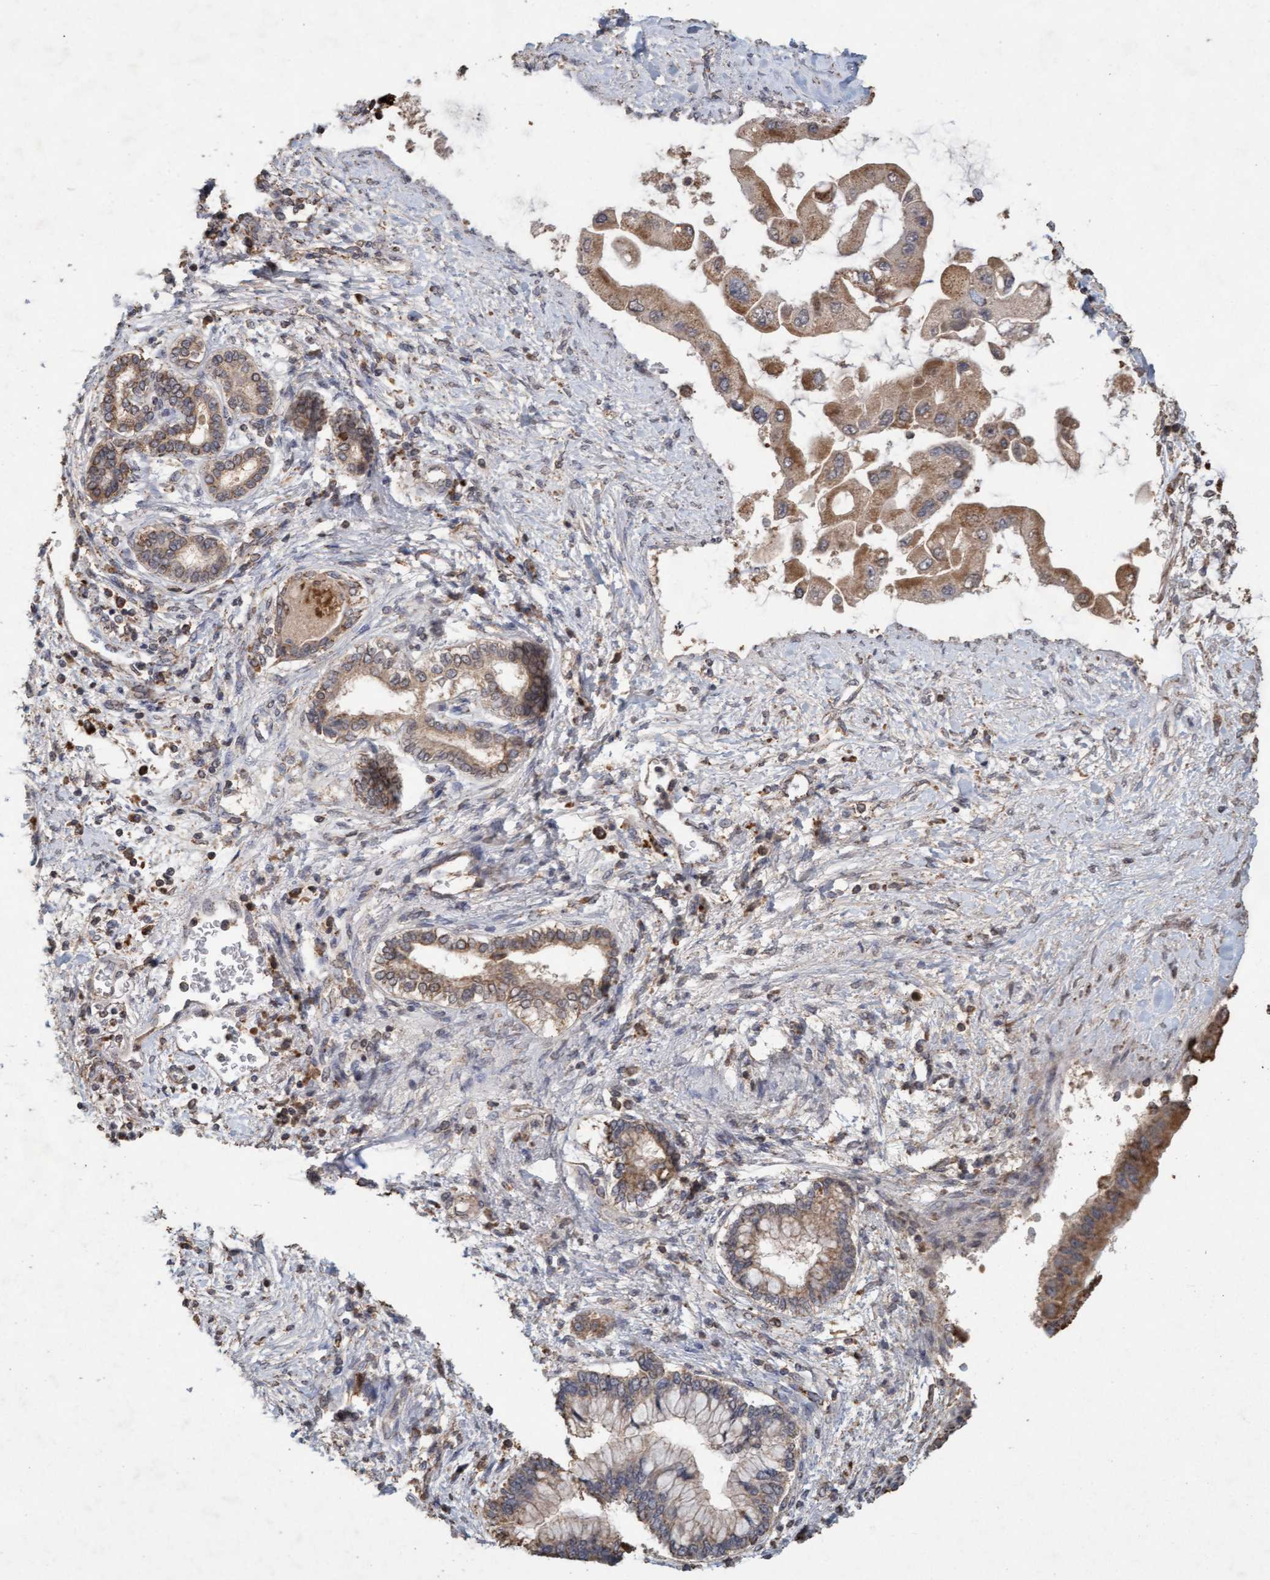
{"staining": {"intensity": "moderate", "quantity": ">75%", "location": "cytoplasmic/membranous"}, "tissue": "liver cancer", "cell_type": "Tumor cells", "image_type": "cancer", "snomed": [{"axis": "morphology", "description": "Cholangiocarcinoma"}, {"axis": "topography", "description": "Liver"}], "caption": "Cholangiocarcinoma (liver) stained for a protein (brown) reveals moderate cytoplasmic/membranous positive positivity in about >75% of tumor cells.", "gene": "VSIG8", "patient": {"sex": "male", "age": 50}}